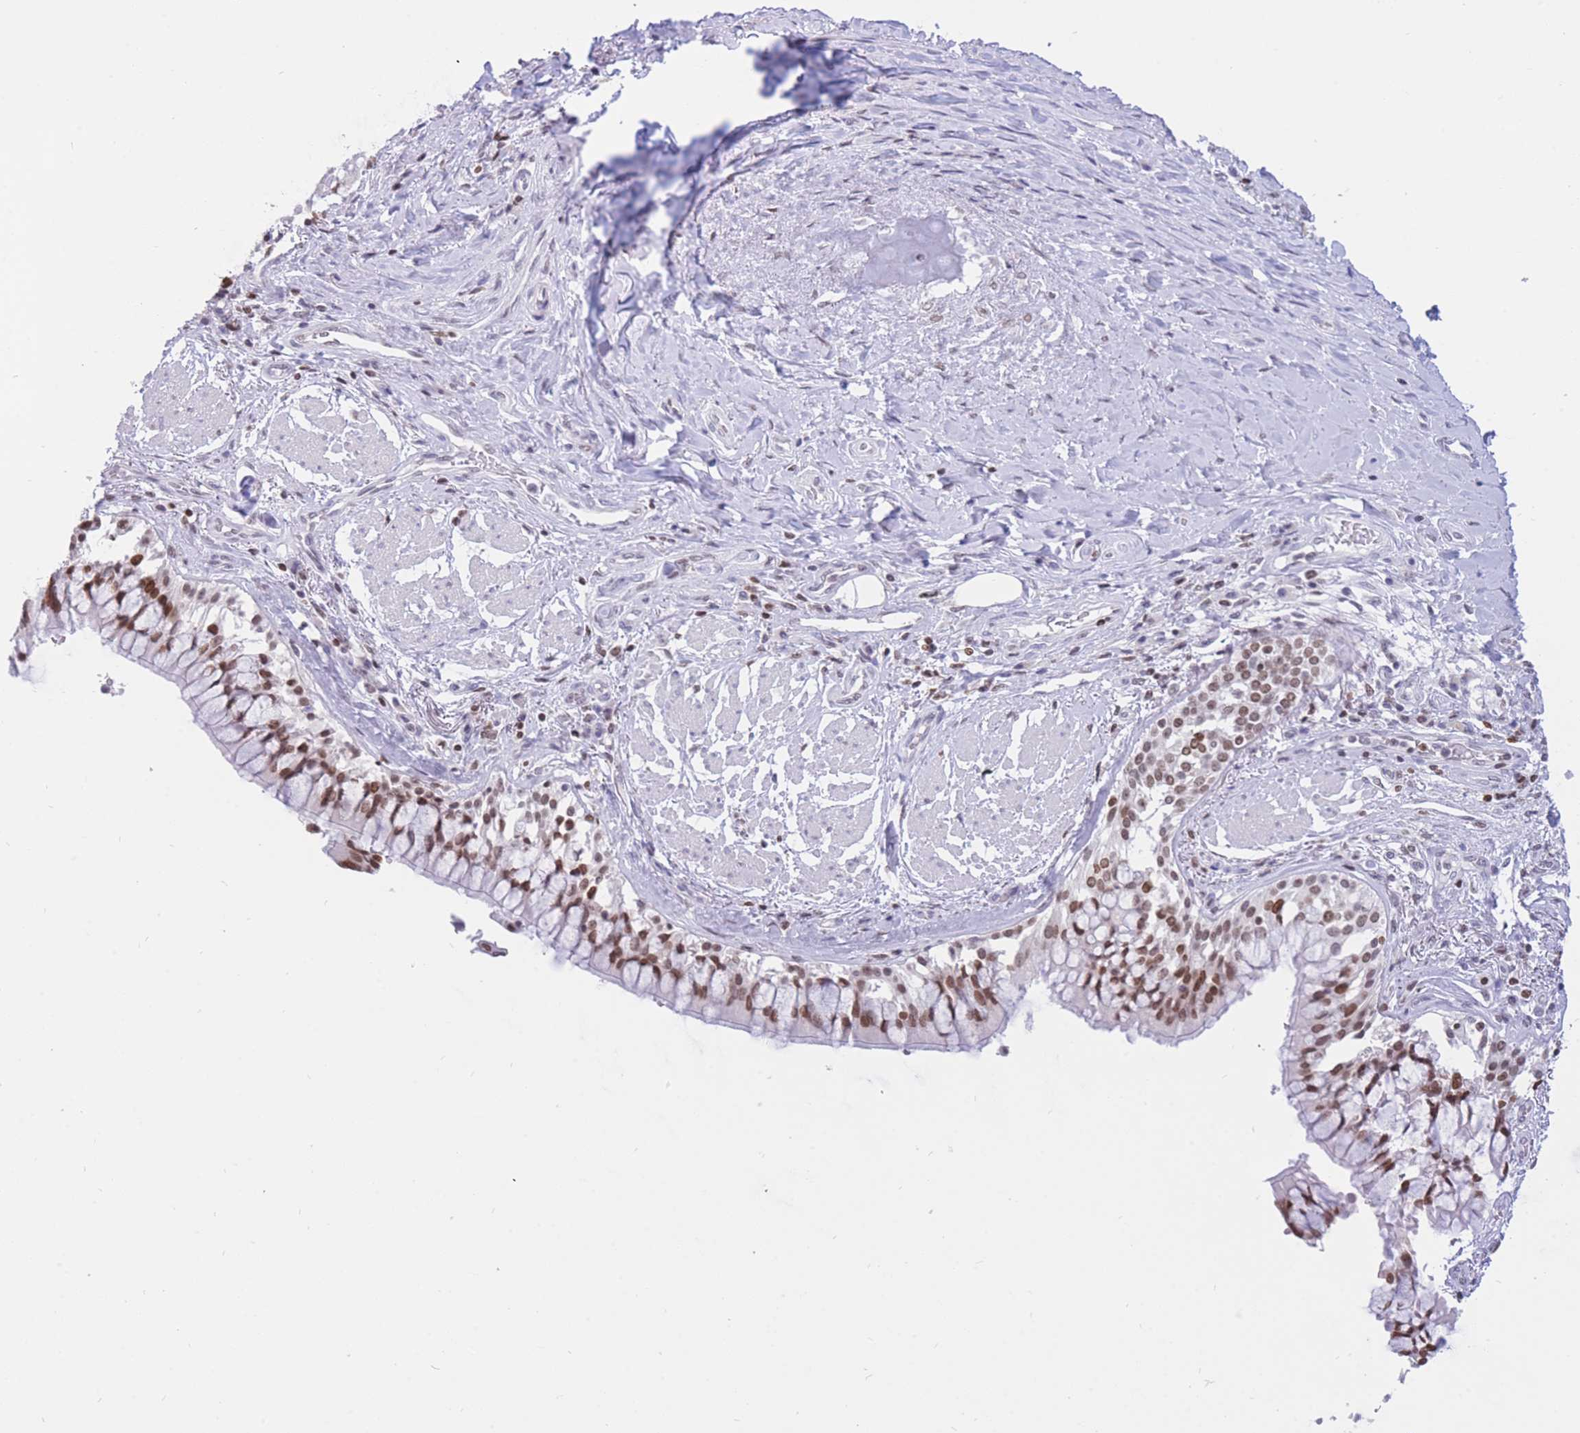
{"staining": {"intensity": "negative", "quantity": "none", "location": "none"}, "tissue": "adipose tissue", "cell_type": "Adipocytes", "image_type": "normal", "snomed": [{"axis": "morphology", "description": "Normal tissue, NOS"}, {"axis": "morphology", "description": "Squamous cell carcinoma, NOS"}, {"axis": "topography", "description": "Bronchus"}, {"axis": "topography", "description": "Lung"}], "caption": "This histopathology image is of unremarkable adipose tissue stained with immunohistochemistry (IHC) to label a protein in brown with the nuclei are counter-stained blue. There is no expression in adipocytes.", "gene": "HMGN1", "patient": {"sex": "male", "age": 64}}